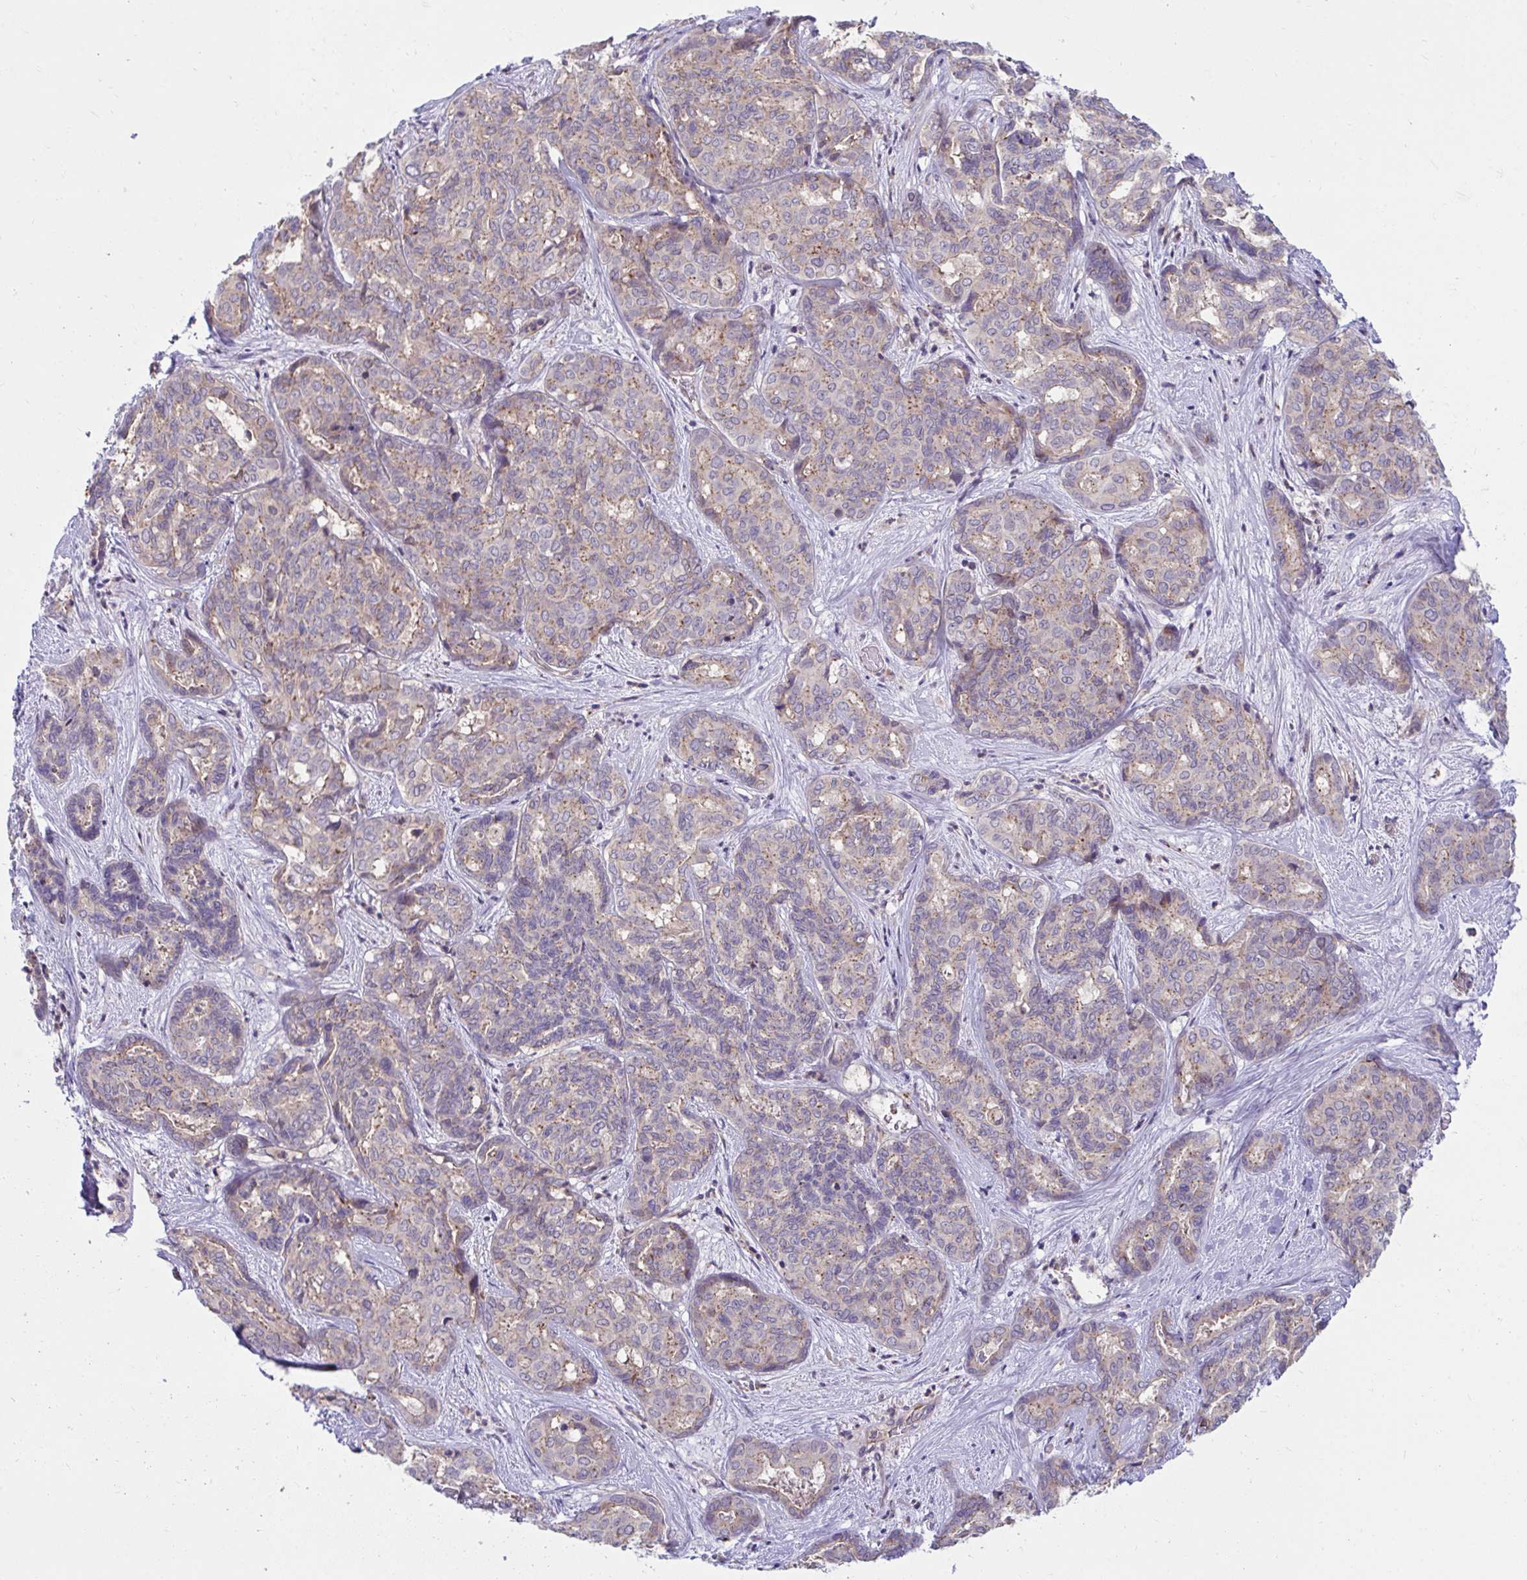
{"staining": {"intensity": "weak", "quantity": "25%-75%", "location": "cytoplasmic/membranous"}, "tissue": "liver cancer", "cell_type": "Tumor cells", "image_type": "cancer", "snomed": [{"axis": "morphology", "description": "Cholangiocarcinoma"}, {"axis": "topography", "description": "Liver"}], "caption": "Immunohistochemical staining of human cholangiocarcinoma (liver) reveals low levels of weak cytoplasmic/membranous protein staining in approximately 25%-75% of tumor cells. Nuclei are stained in blue.", "gene": "IST1", "patient": {"sex": "female", "age": 64}}